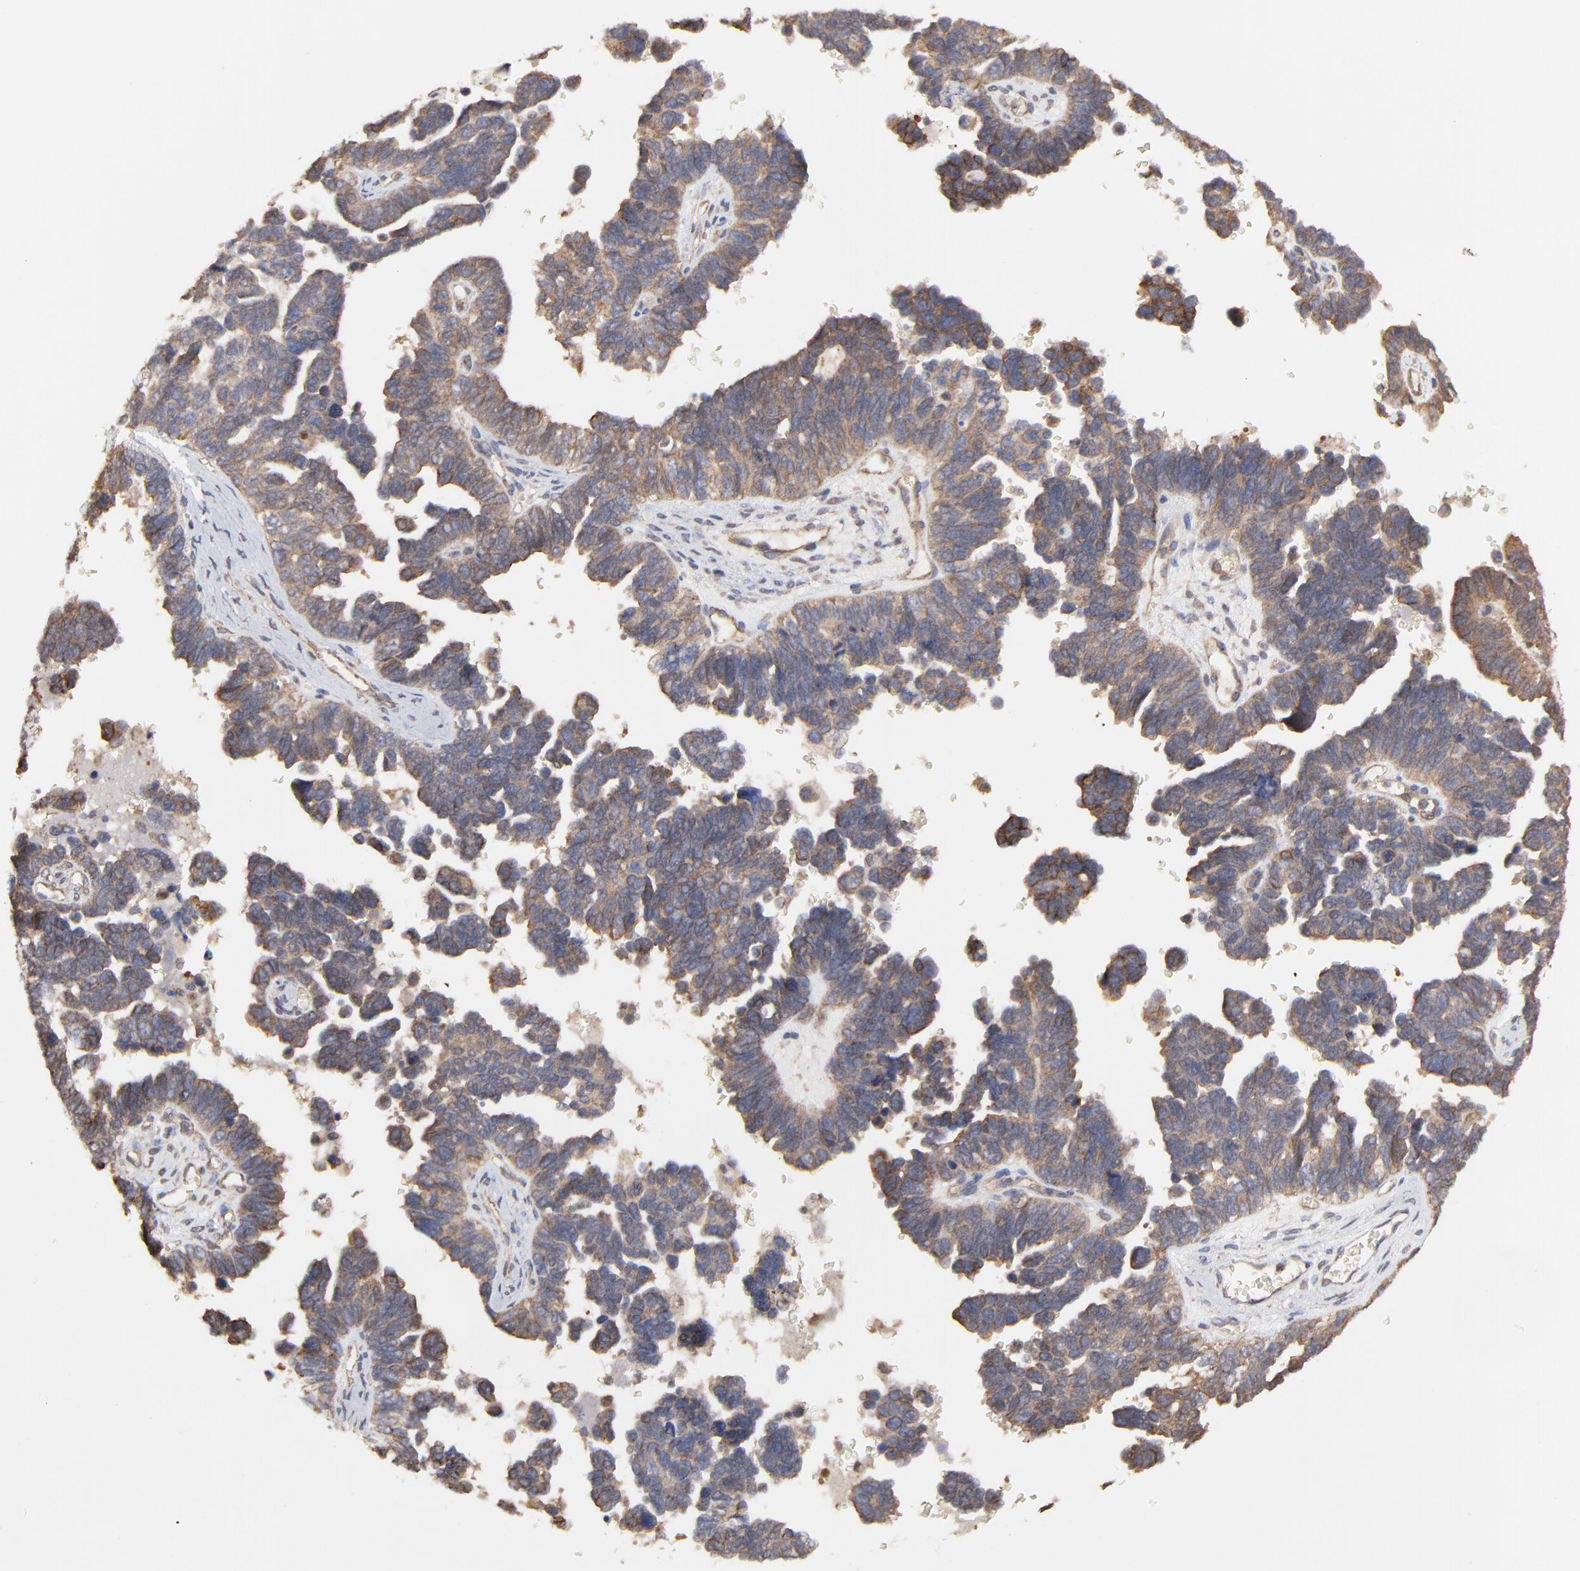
{"staining": {"intensity": "moderate", "quantity": ">75%", "location": "cytoplasmic/membranous"}, "tissue": "ovarian cancer", "cell_type": "Tumor cells", "image_type": "cancer", "snomed": [{"axis": "morphology", "description": "Cystadenocarcinoma, serous, NOS"}, {"axis": "topography", "description": "Ovary"}], "caption": "Brown immunohistochemical staining in human ovarian cancer exhibits moderate cytoplasmic/membranous expression in about >75% of tumor cells.", "gene": "ARMT1", "patient": {"sex": "female", "age": 69}}